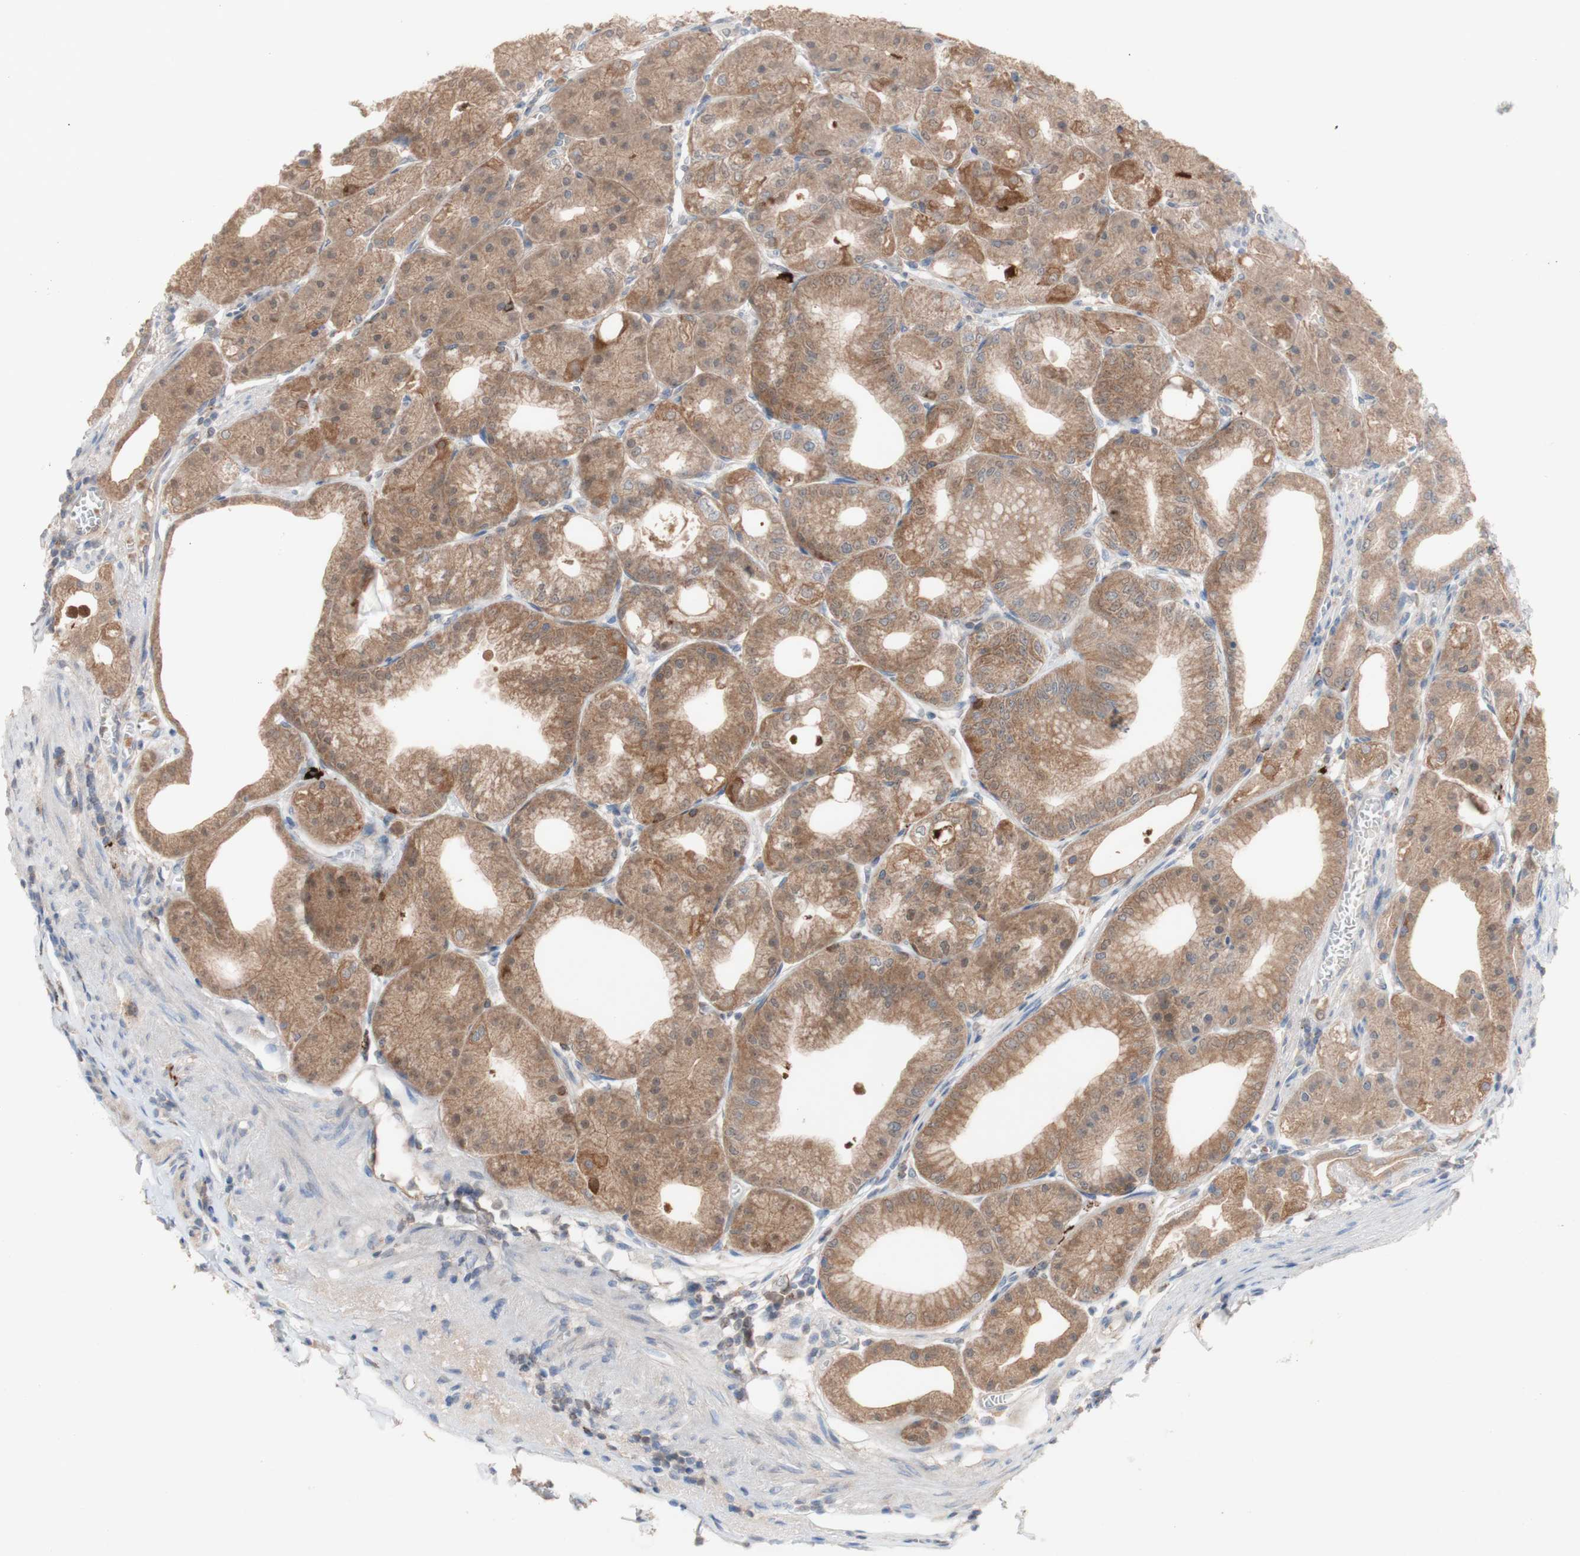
{"staining": {"intensity": "moderate", "quantity": ">75%", "location": "cytoplasmic/membranous"}, "tissue": "stomach", "cell_type": "Glandular cells", "image_type": "normal", "snomed": [{"axis": "morphology", "description": "Normal tissue, NOS"}, {"axis": "topography", "description": "Stomach, lower"}], "caption": "Stomach stained for a protein exhibits moderate cytoplasmic/membranous positivity in glandular cells. (DAB (3,3'-diaminobenzidine) IHC with brightfield microscopy, high magnification).", "gene": "PEX2", "patient": {"sex": "male", "age": 71}}